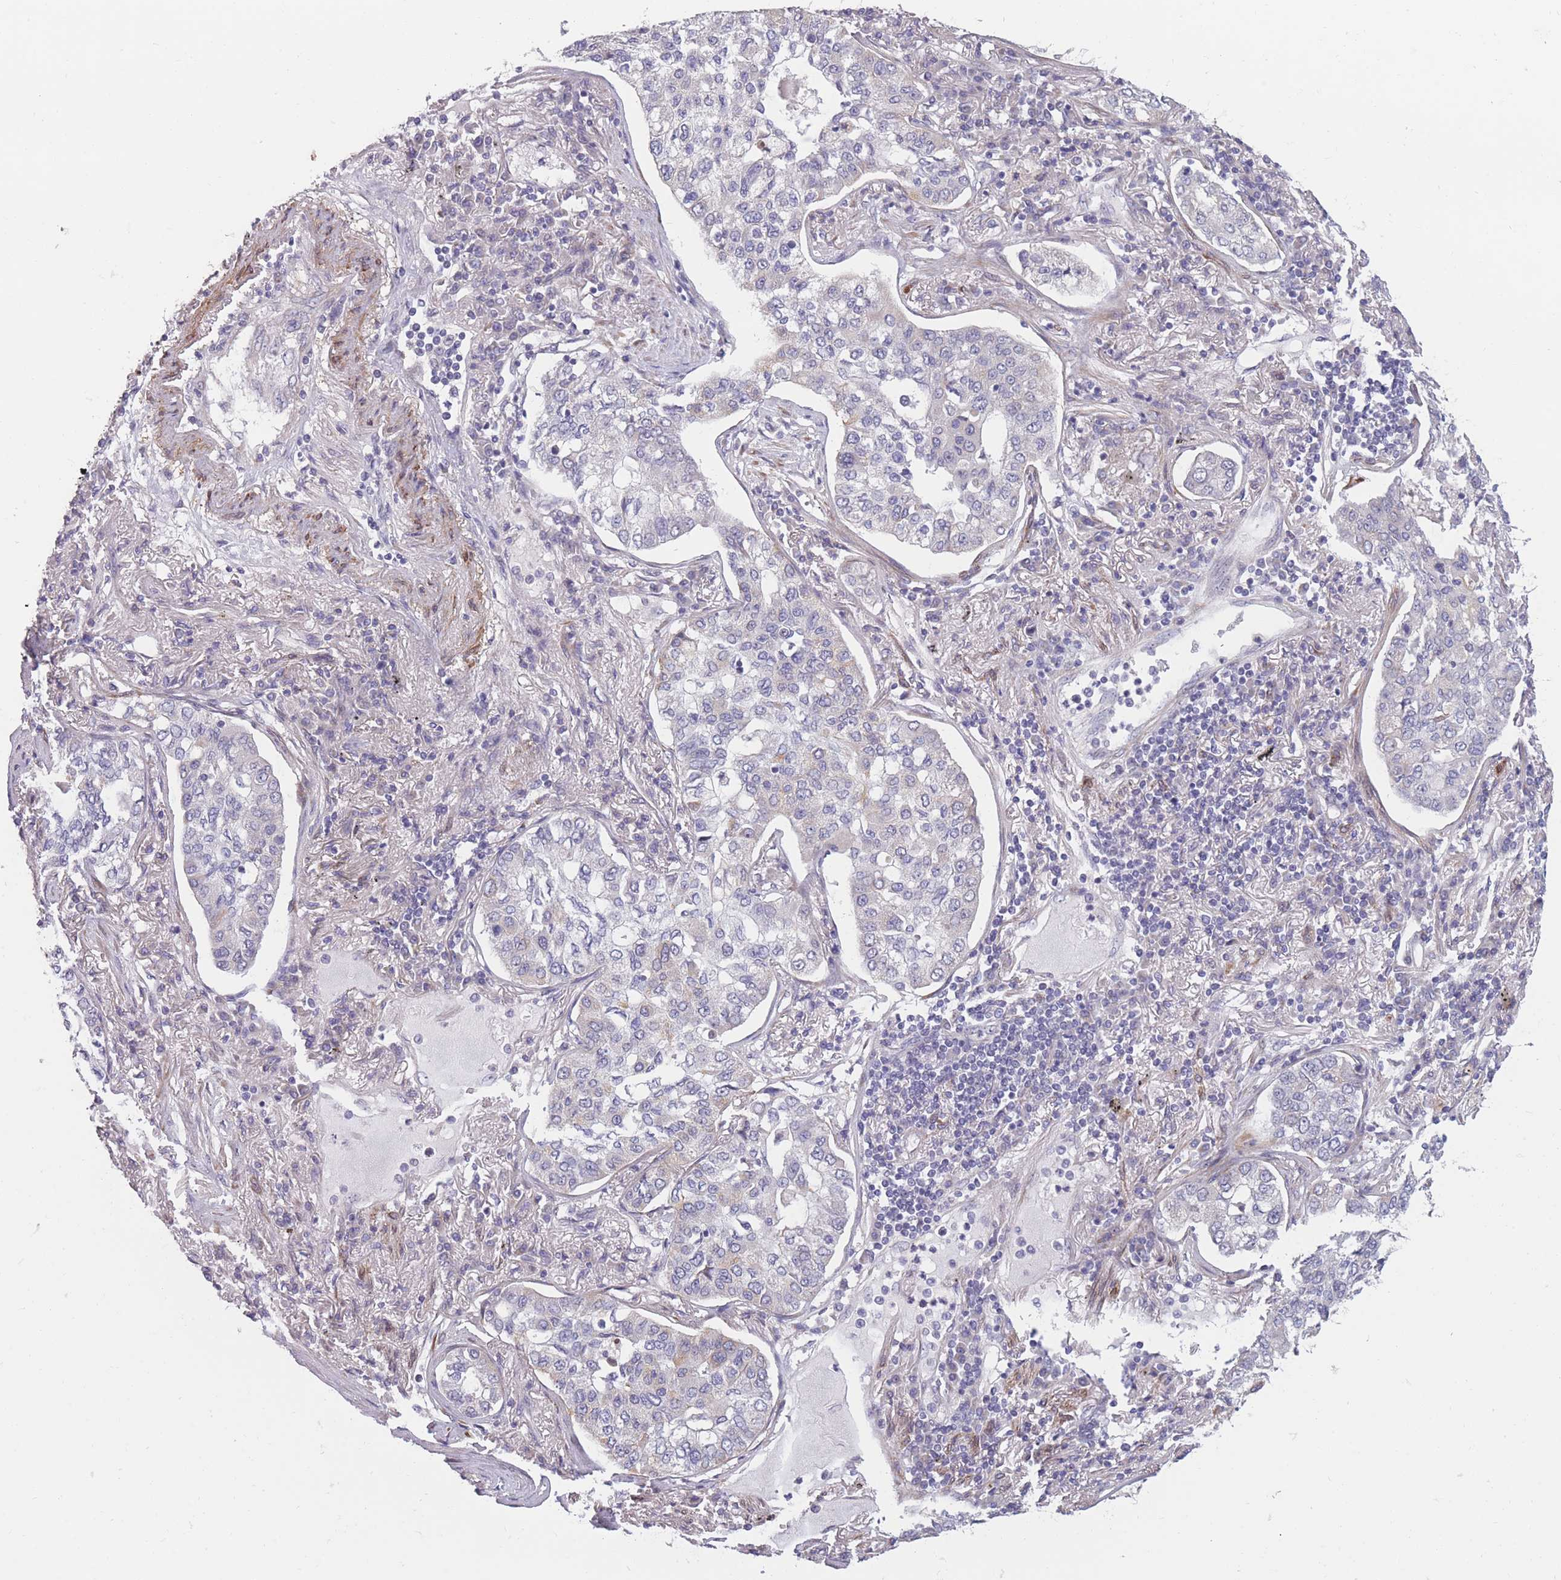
{"staining": {"intensity": "negative", "quantity": "none", "location": "none"}, "tissue": "lung cancer", "cell_type": "Tumor cells", "image_type": "cancer", "snomed": [{"axis": "morphology", "description": "Adenocarcinoma, NOS"}, {"axis": "topography", "description": "Lung"}], "caption": "Lung cancer was stained to show a protein in brown. There is no significant positivity in tumor cells.", "gene": "CCNQ", "patient": {"sex": "male", "age": 49}}